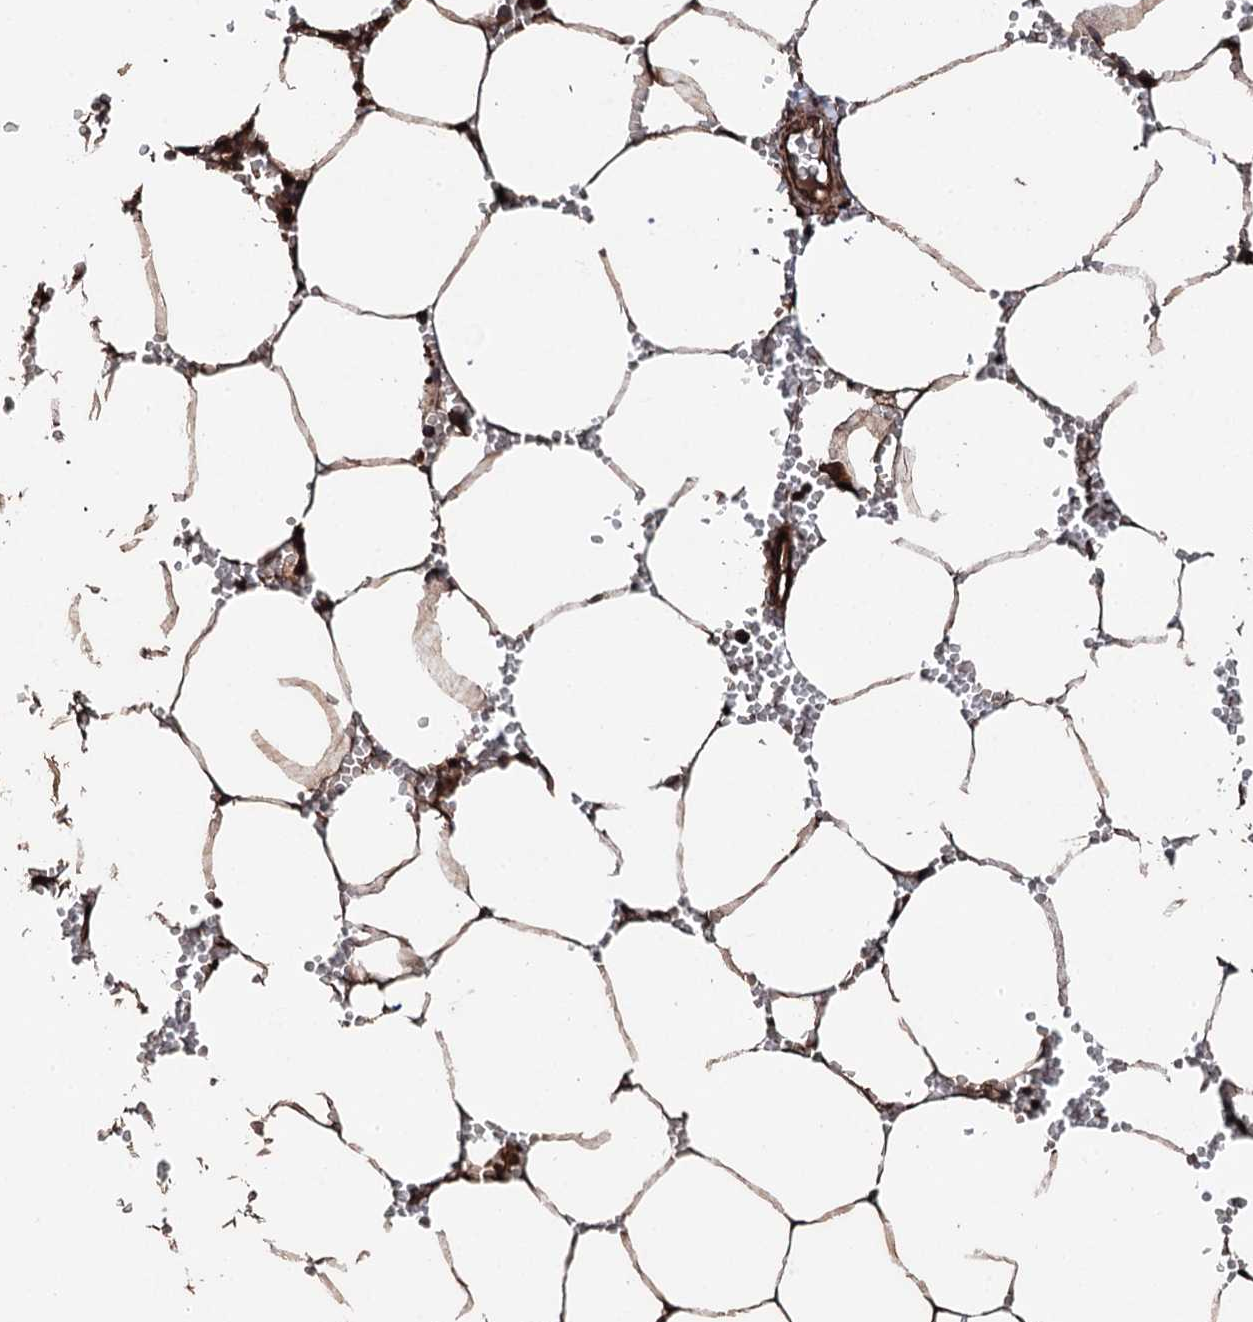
{"staining": {"intensity": "moderate", "quantity": ">75%", "location": "cytoplasmic/membranous"}, "tissue": "bone marrow", "cell_type": "Hematopoietic cells", "image_type": "normal", "snomed": [{"axis": "morphology", "description": "Normal tissue, NOS"}, {"axis": "topography", "description": "Bone marrow"}], "caption": "A histopathology image of human bone marrow stained for a protein displays moderate cytoplasmic/membranous brown staining in hematopoietic cells. Nuclei are stained in blue.", "gene": "CKAP5", "patient": {"sex": "male", "age": 70}}